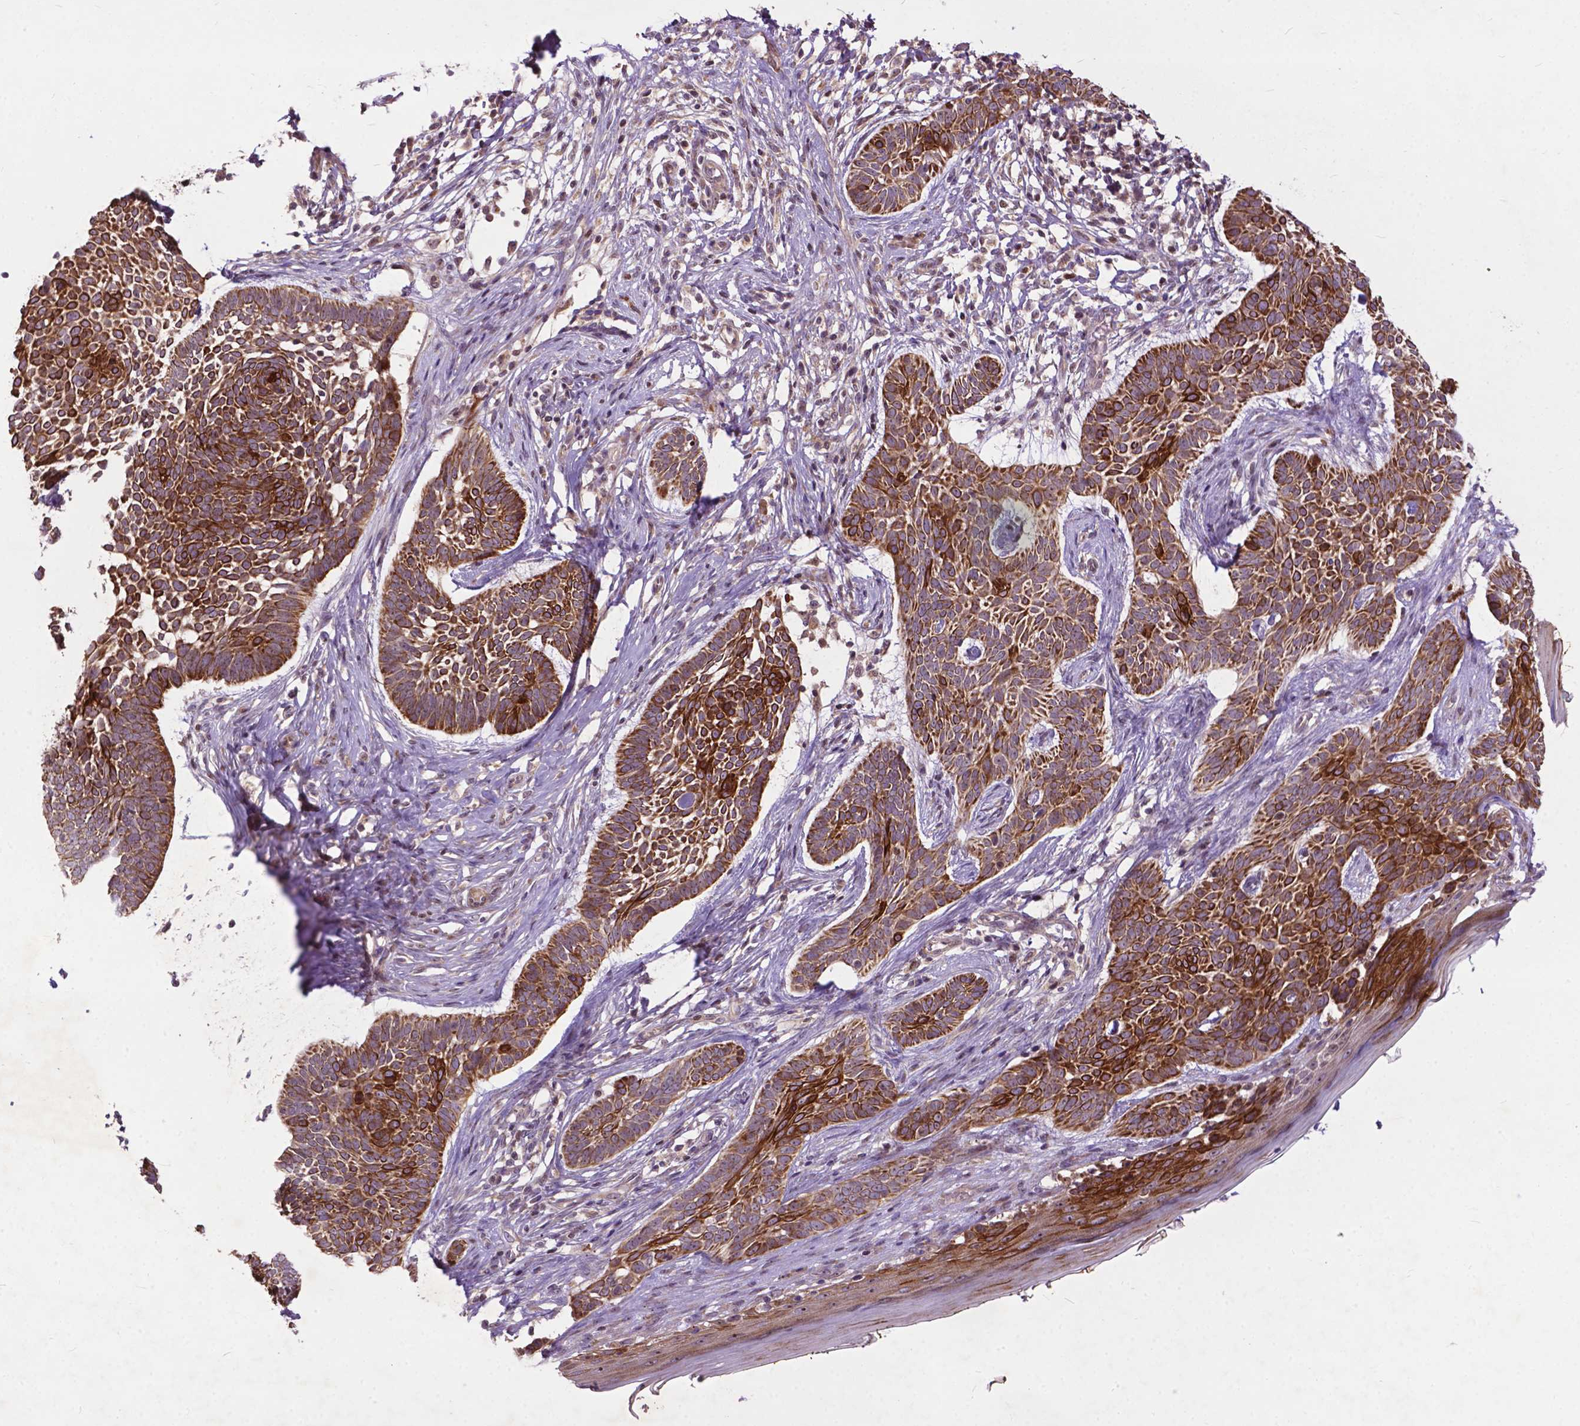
{"staining": {"intensity": "strong", "quantity": ">75%", "location": "cytoplasmic/membranous"}, "tissue": "skin cancer", "cell_type": "Tumor cells", "image_type": "cancer", "snomed": [{"axis": "morphology", "description": "Basal cell carcinoma"}, {"axis": "topography", "description": "Skin"}], "caption": "Skin cancer stained with IHC demonstrates strong cytoplasmic/membranous staining in approximately >75% of tumor cells.", "gene": "PARP3", "patient": {"sex": "male", "age": 85}}